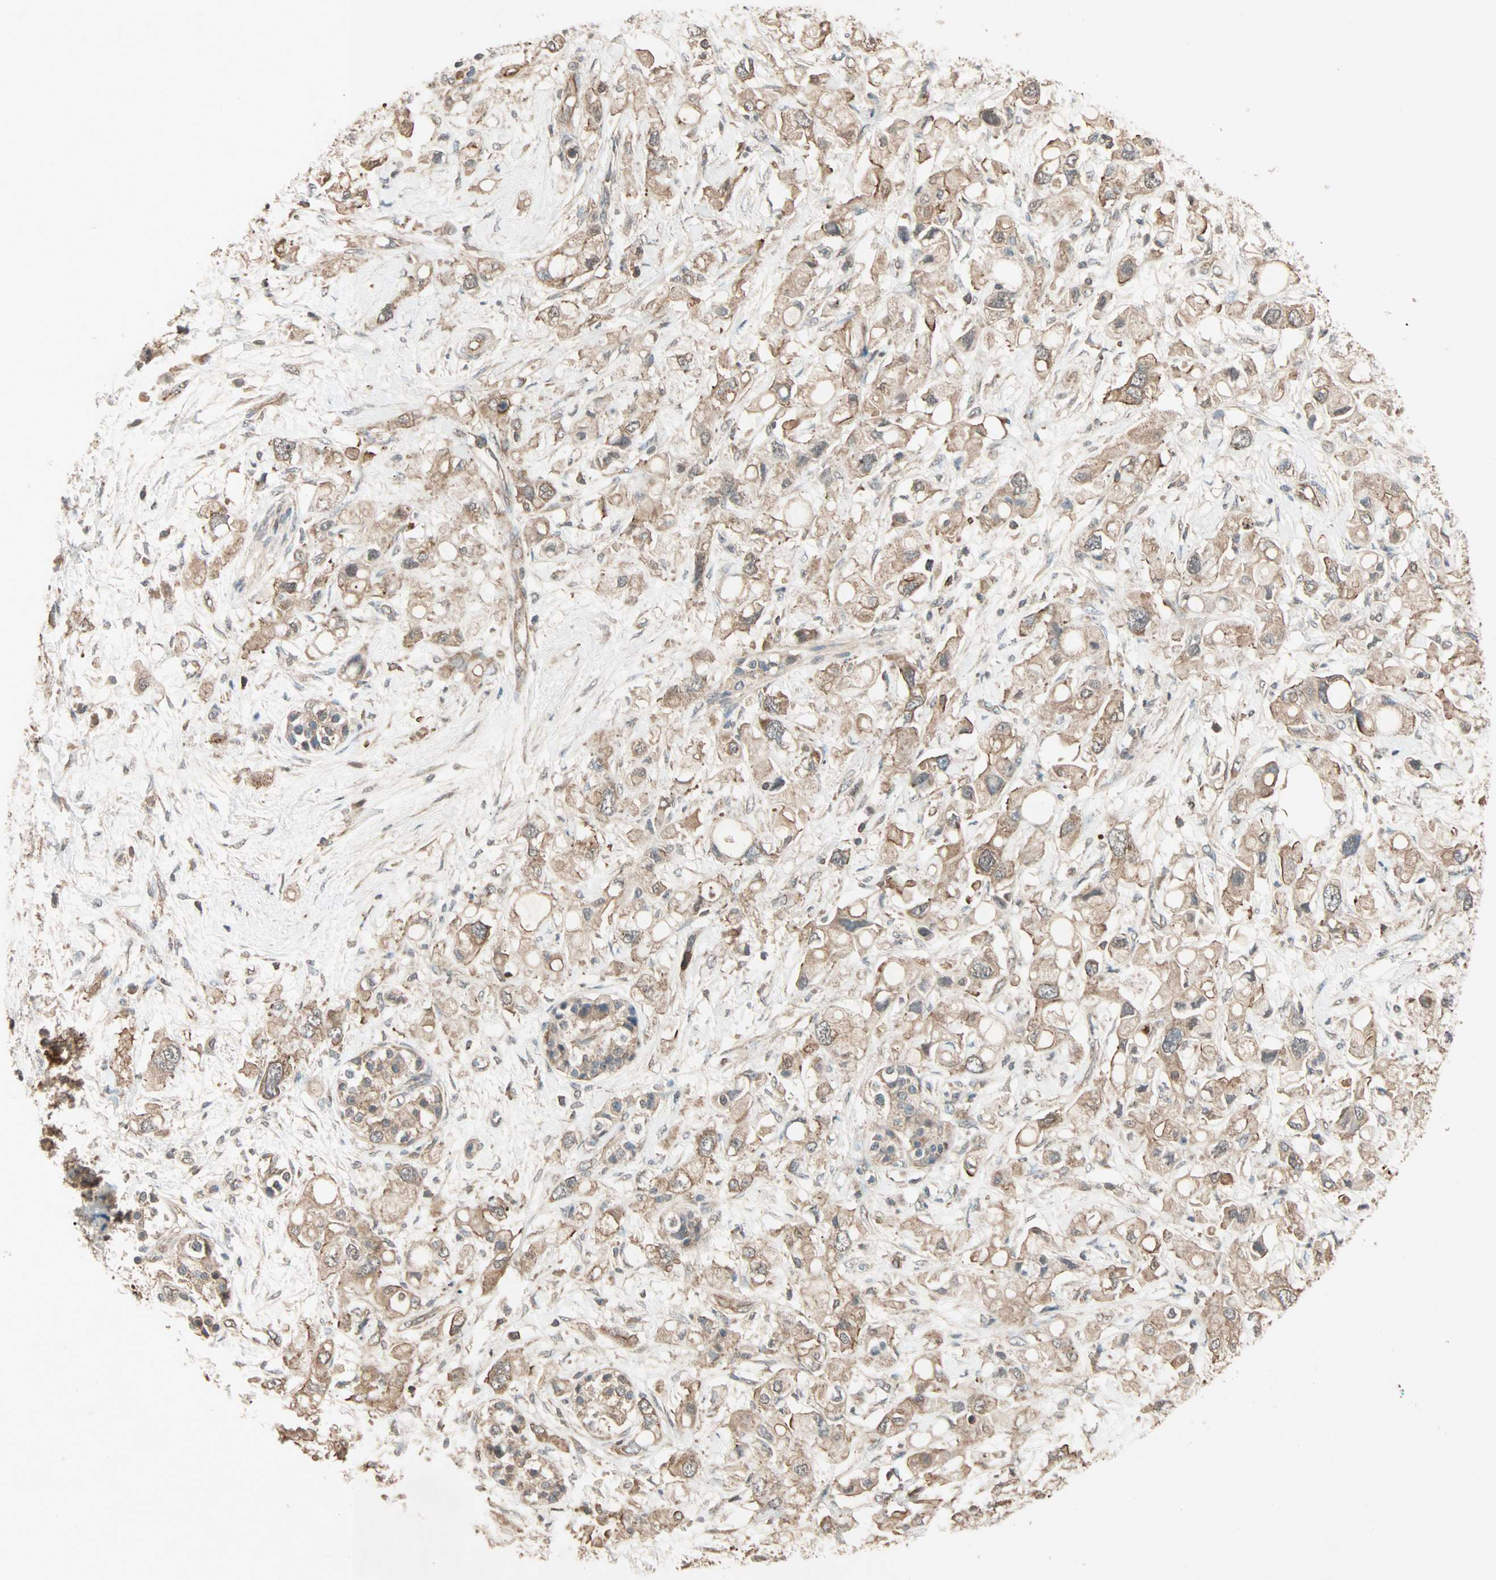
{"staining": {"intensity": "moderate", "quantity": ">75%", "location": "cytoplasmic/membranous"}, "tissue": "pancreatic cancer", "cell_type": "Tumor cells", "image_type": "cancer", "snomed": [{"axis": "morphology", "description": "Adenocarcinoma, NOS"}, {"axis": "topography", "description": "Pancreas"}], "caption": "This micrograph exhibits IHC staining of human pancreatic cancer (adenocarcinoma), with medium moderate cytoplasmic/membranous staining in about >75% of tumor cells.", "gene": "MAP3K21", "patient": {"sex": "female", "age": 56}}